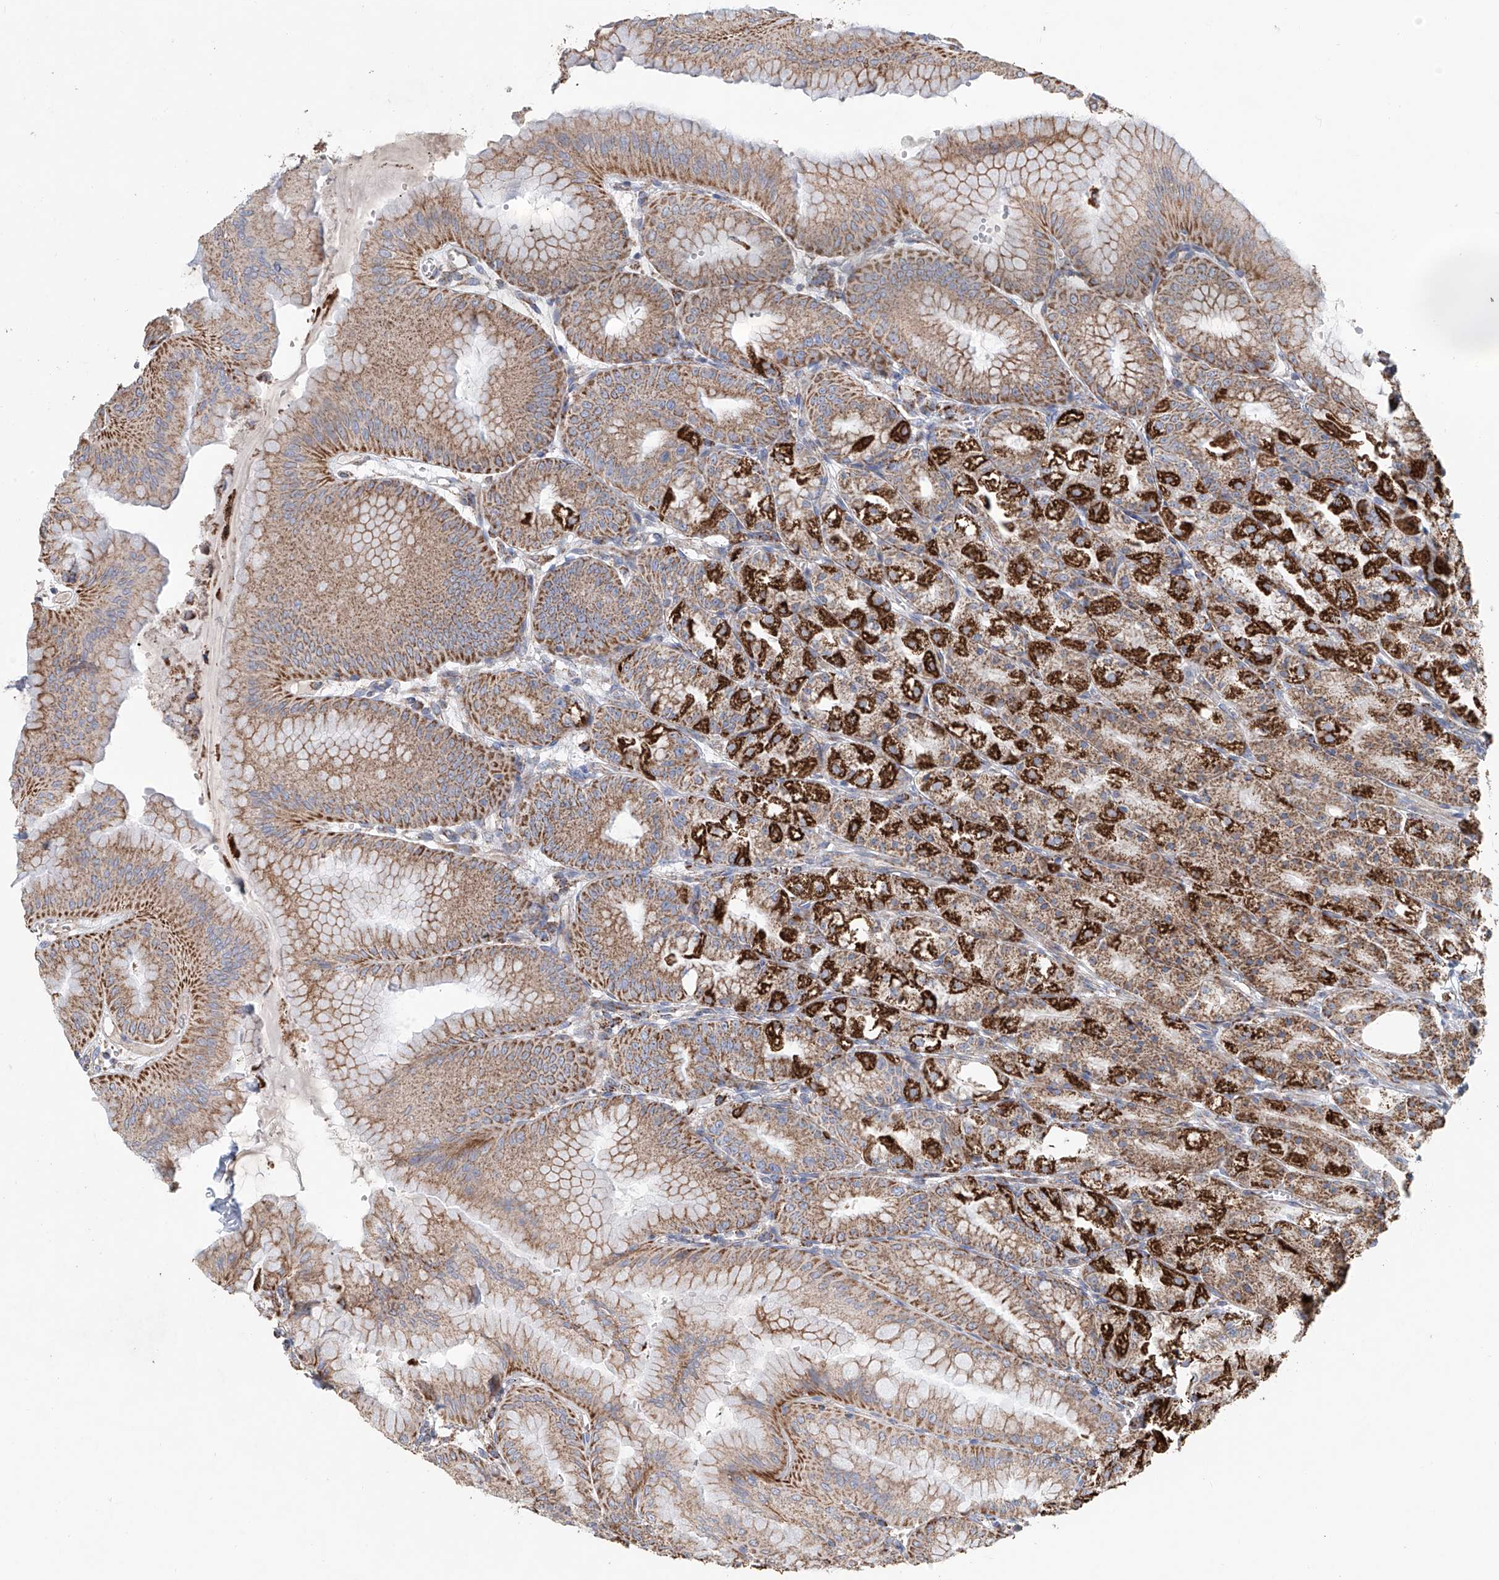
{"staining": {"intensity": "strong", "quantity": ">75%", "location": "cytoplasmic/membranous"}, "tissue": "stomach", "cell_type": "Glandular cells", "image_type": "normal", "snomed": [{"axis": "morphology", "description": "Normal tissue, NOS"}, {"axis": "topography", "description": "Stomach, lower"}], "caption": "Immunohistochemical staining of normal human stomach demonstrates high levels of strong cytoplasmic/membranous staining in about >75% of glandular cells. The protein is shown in brown color, while the nuclei are stained blue.", "gene": "MCL1", "patient": {"sex": "male", "age": 71}}